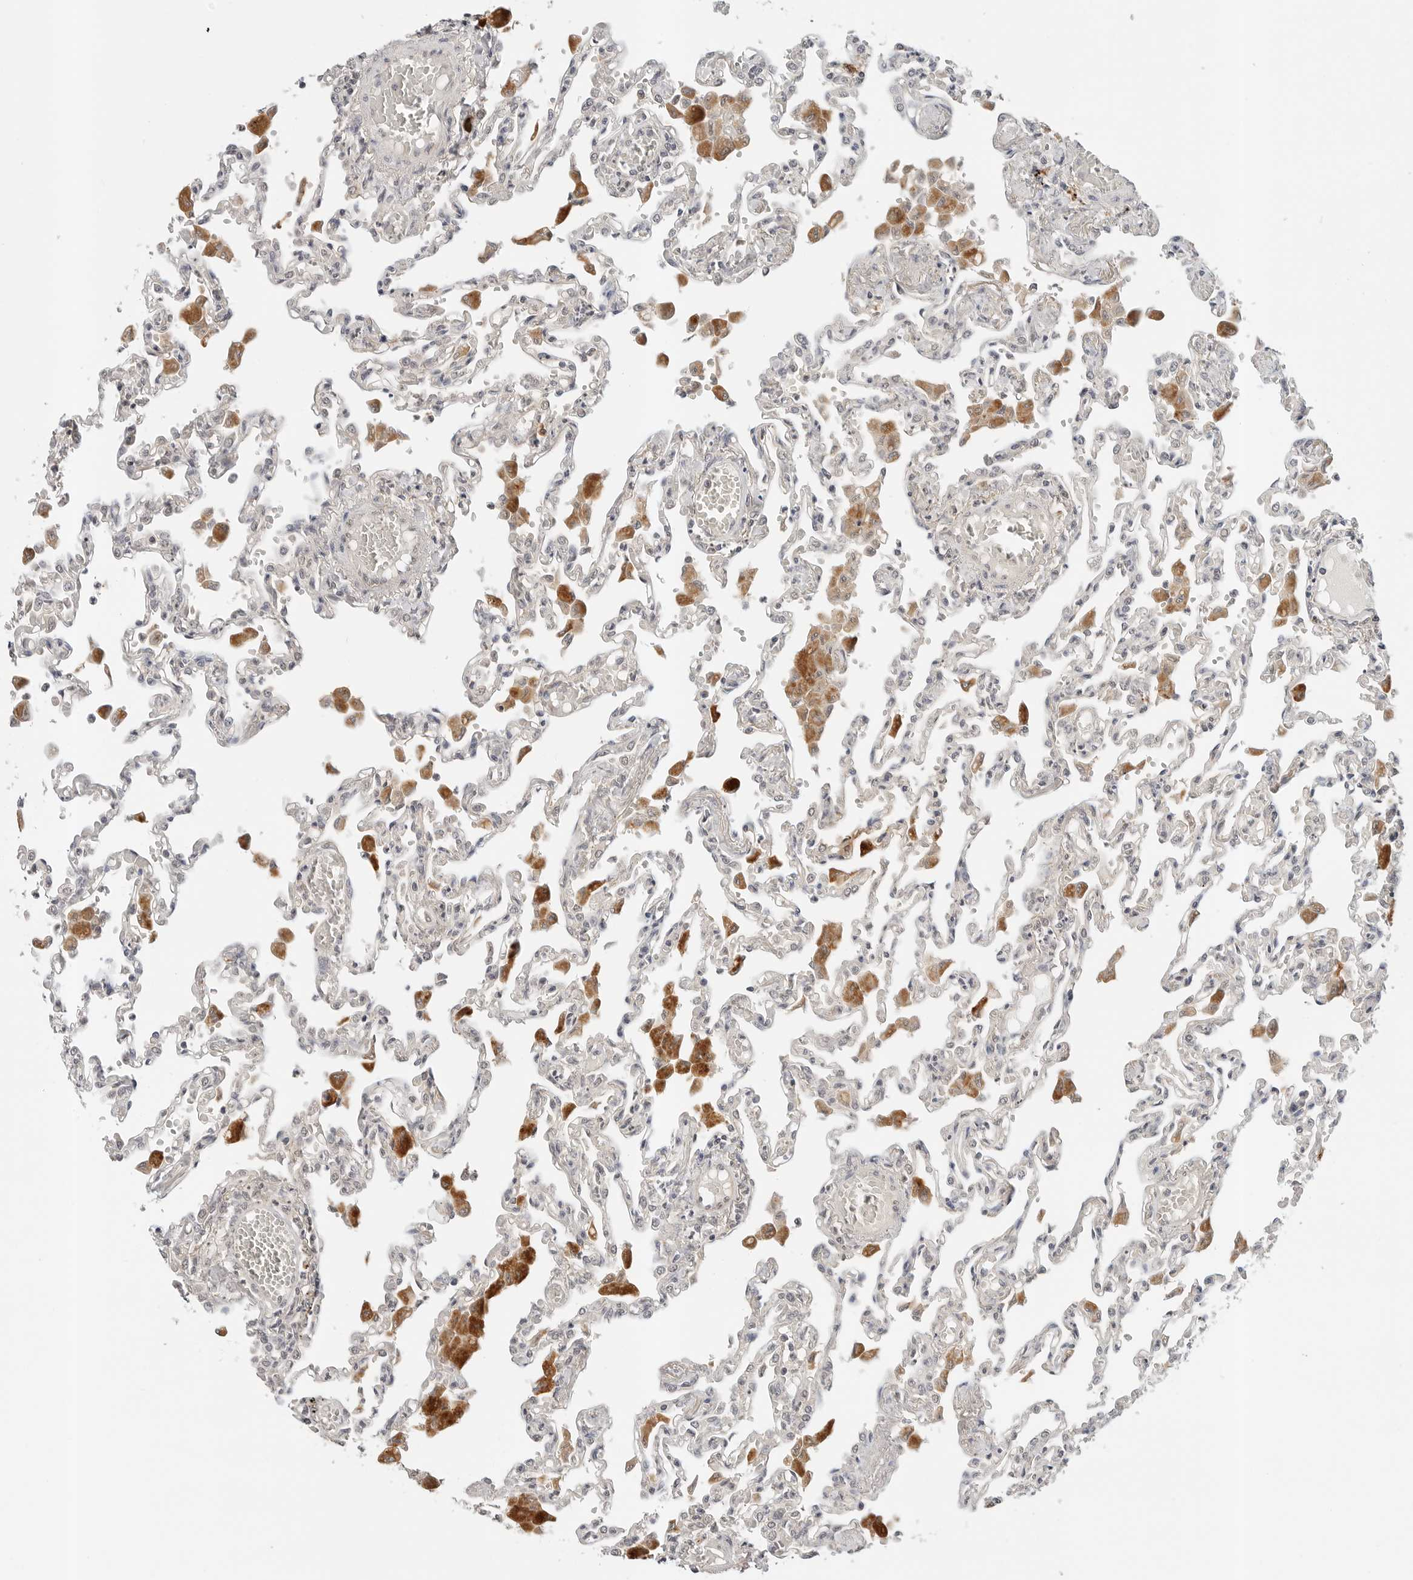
{"staining": {"intensity": "negative", "quantity": "none", "location": "none"}, "tissue": "lung", "cell_type": "Alveolar cells", "image_type": "normal", "snomed": [{"axis": "morphology", "description": "Normal tissue, NOS"}, {"axis": "topography", "description": "Bronchus"}, {"axis": "topography", "description": "Lung"}], "caption": "Image shows no significant protein staining in alveolar cells of normal lung. (Brightfield microscopy of DAB (3,3'-diaminobenzidine) IHC at high magnification).", "gene": "IL24", "patient": {"sex": "female", "age": 49}}